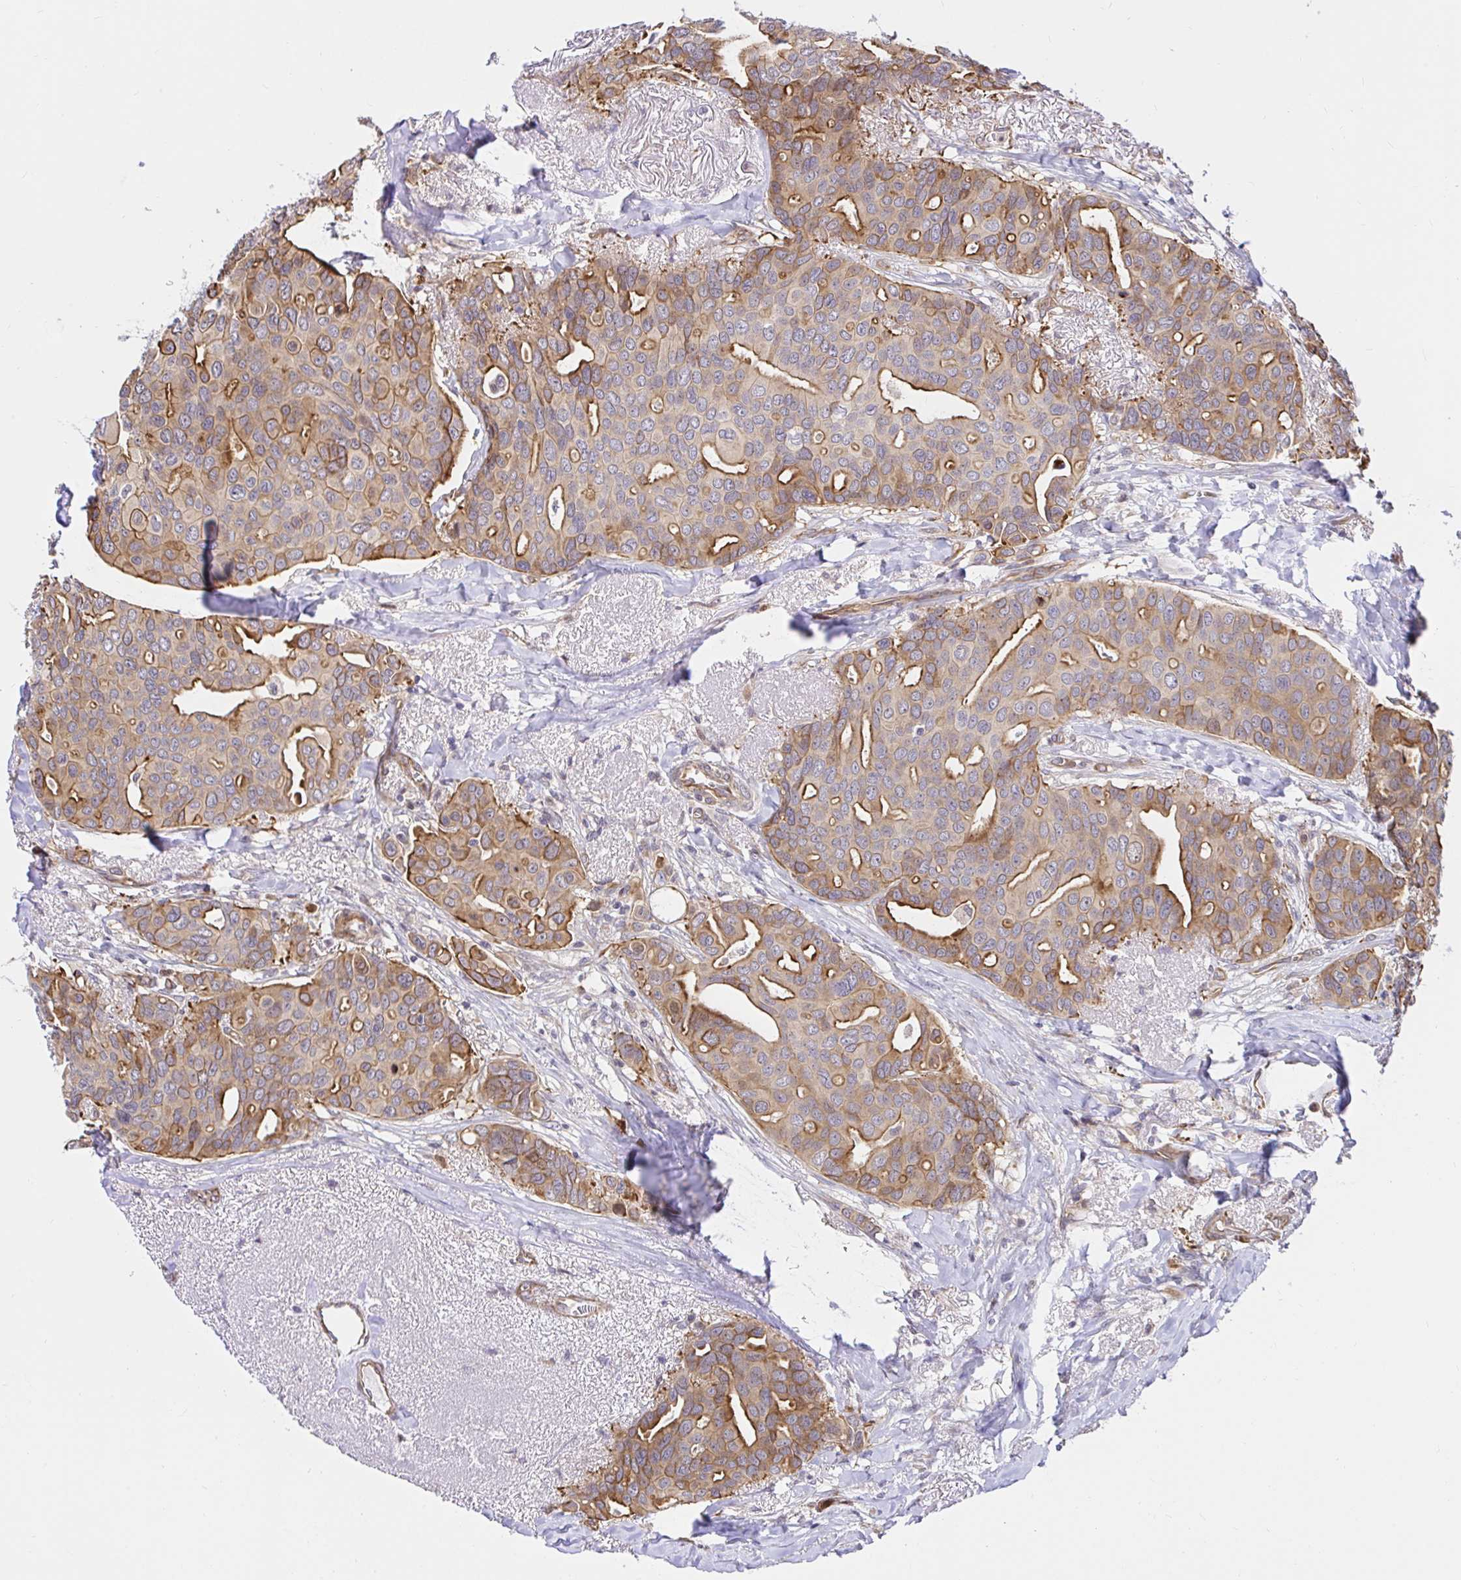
{"staining": {"intensity": "moderate", "quantity": ">75%", "location": "cytoplasmic/membranous"}, "tissue": "breast cancer", "cell_type": "Tumor cells", "image_type": "cancer", "snomed": [{"axis": "morphology", "description": "Duct carcinoma"}, {"axis": "topography", "description": "Breast"}], "caption": "A medium amount of moderate cytoplasmic/membranous expression is identified in about >75% of tumor cells in breast intraductal carcinoma tissue.", "gene": "TRIM55", "patient": {"sex": "female", "age": 54}}